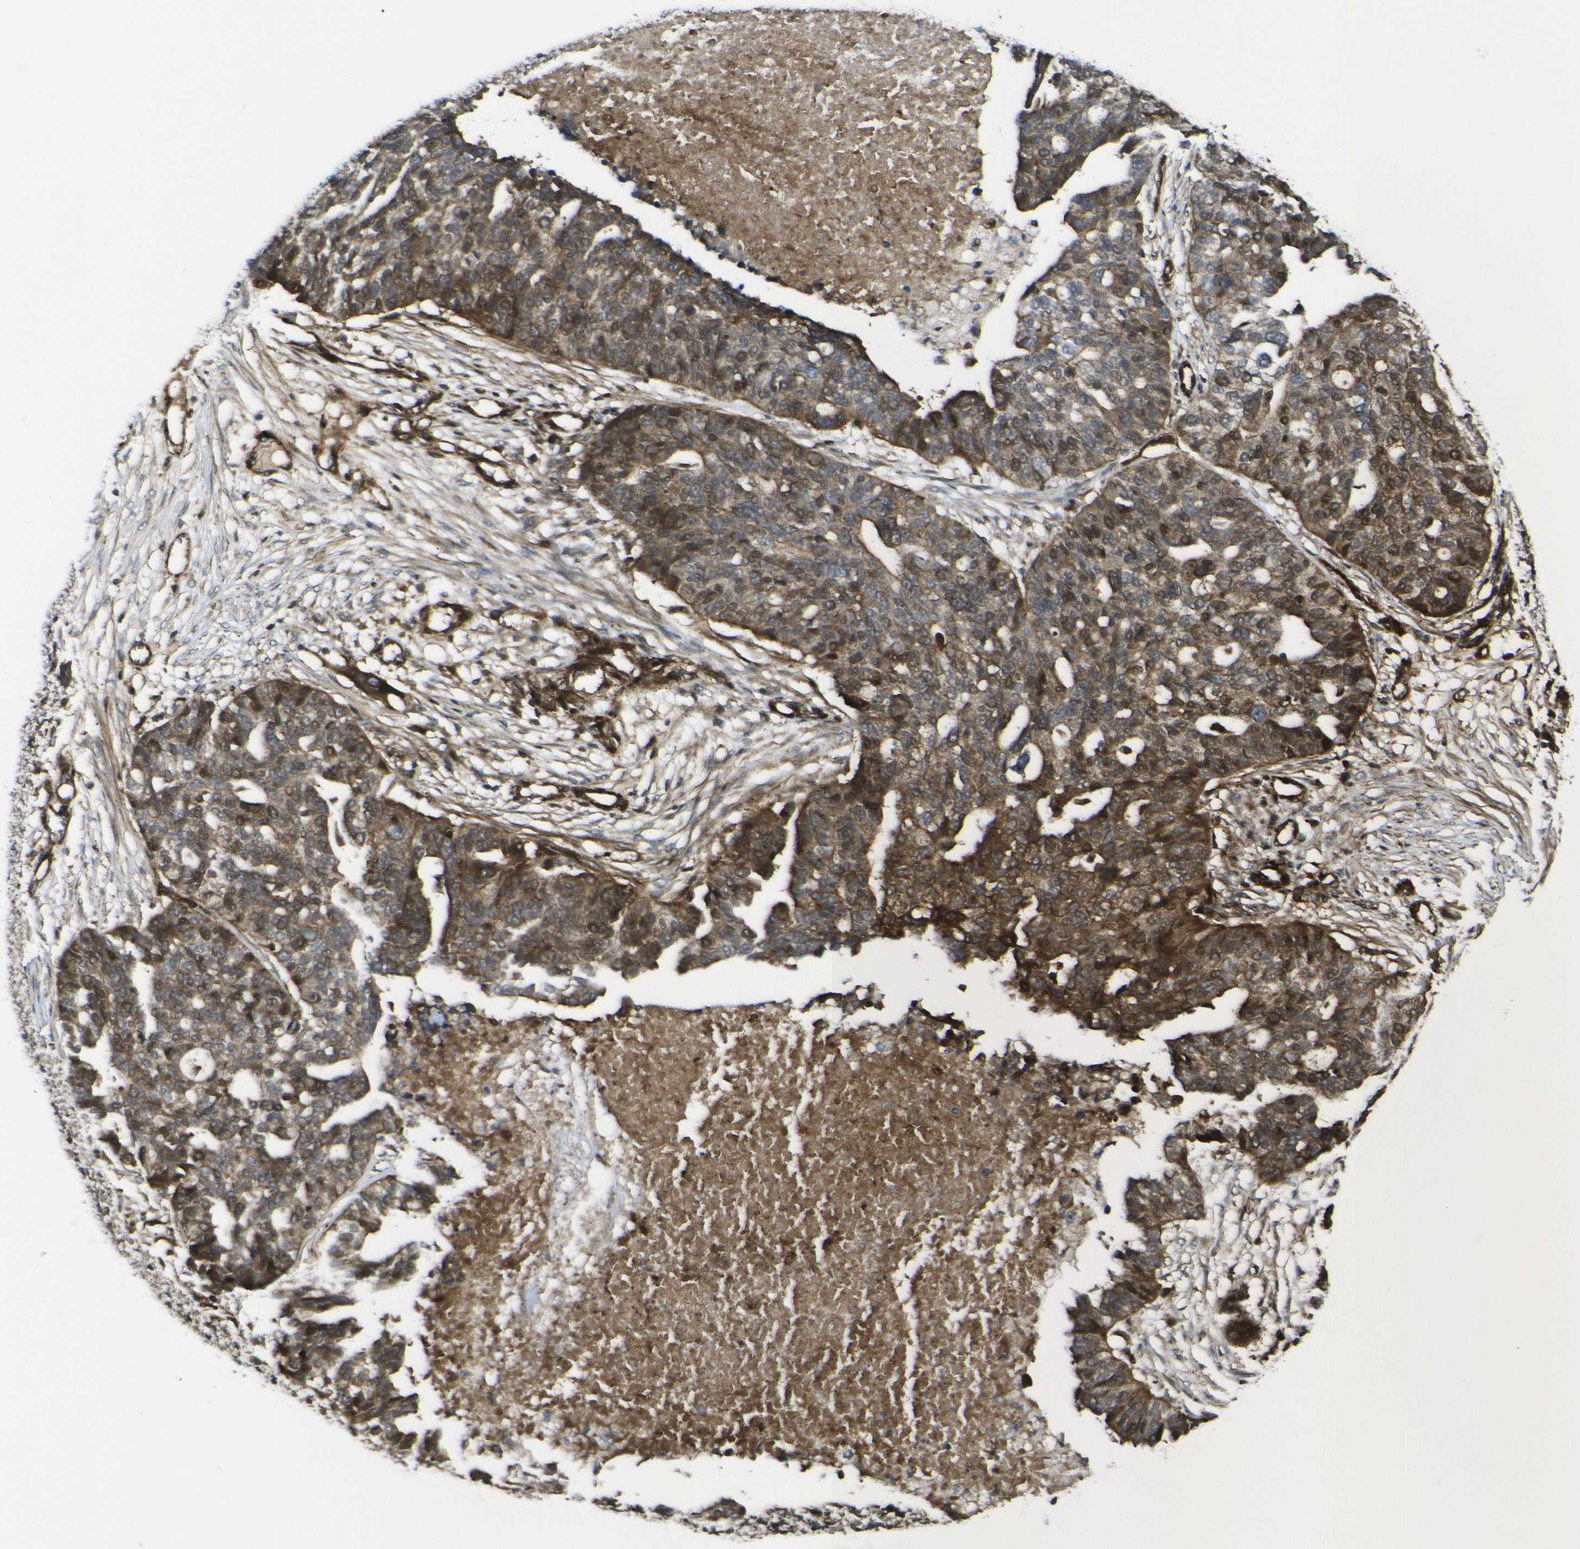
{"staining": {"intensity": "moderate", "quantity": ">75%", "location": "cytoplasmic/membranous,nuclear"}, "tissue": "ovarian cancer", "cell_type": "Tumor cells", "image_type": "cancer", "snomed": [{"axis": "morphology", "description": "Cystadenocarcinoma, serous, NOS"}, {"axis": "topography", "description": "Ovary"}], "caption": "Immunohistochemistry (IHC) micrograph of human ovarian cancer (serous cystadenocarcinoma) stained for a protein (brown), which displays medium levels of moderate cytoplasmic/membranous and nuclear expression in about >75% of tumor cells.", "gene": "ECE1", "patient": {"sex": "female", "age": 59}}